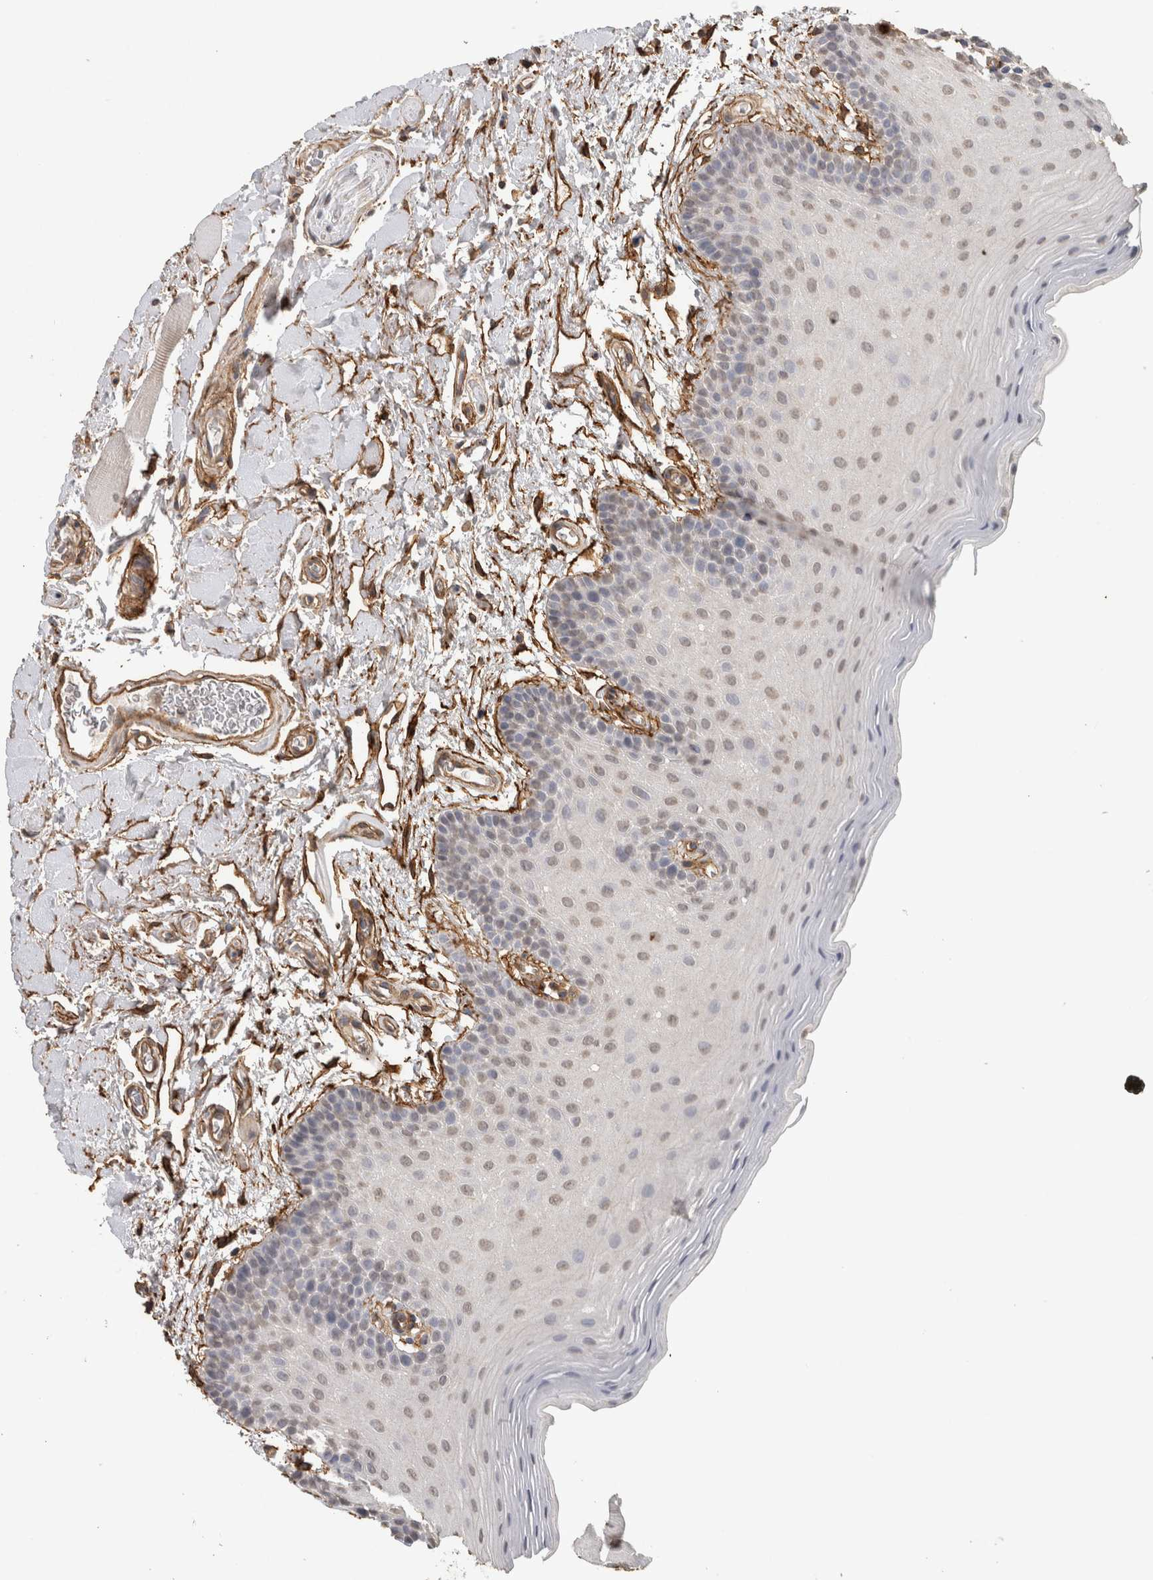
{"staining": {"intensity": "weak", "quantity": "25%-75%", "location": "nuclear"}, "tissue": "oral mucosa", "cell_type": "Squamous epithelial cells", "image_type": "normal", "snomed": [{"axis": "morphology", "description": "Normal tissue, NOS"}, {"axis": "topography", "description": "Oral tissue"}], "caption": "The photomicrograph reveals staining of normal oral mucosa, revealing weak nuclear protein expression (brown color) within squamous epithelial cells.", "gene": "RECK", "patient": {"sex": "male", "age": 62}}